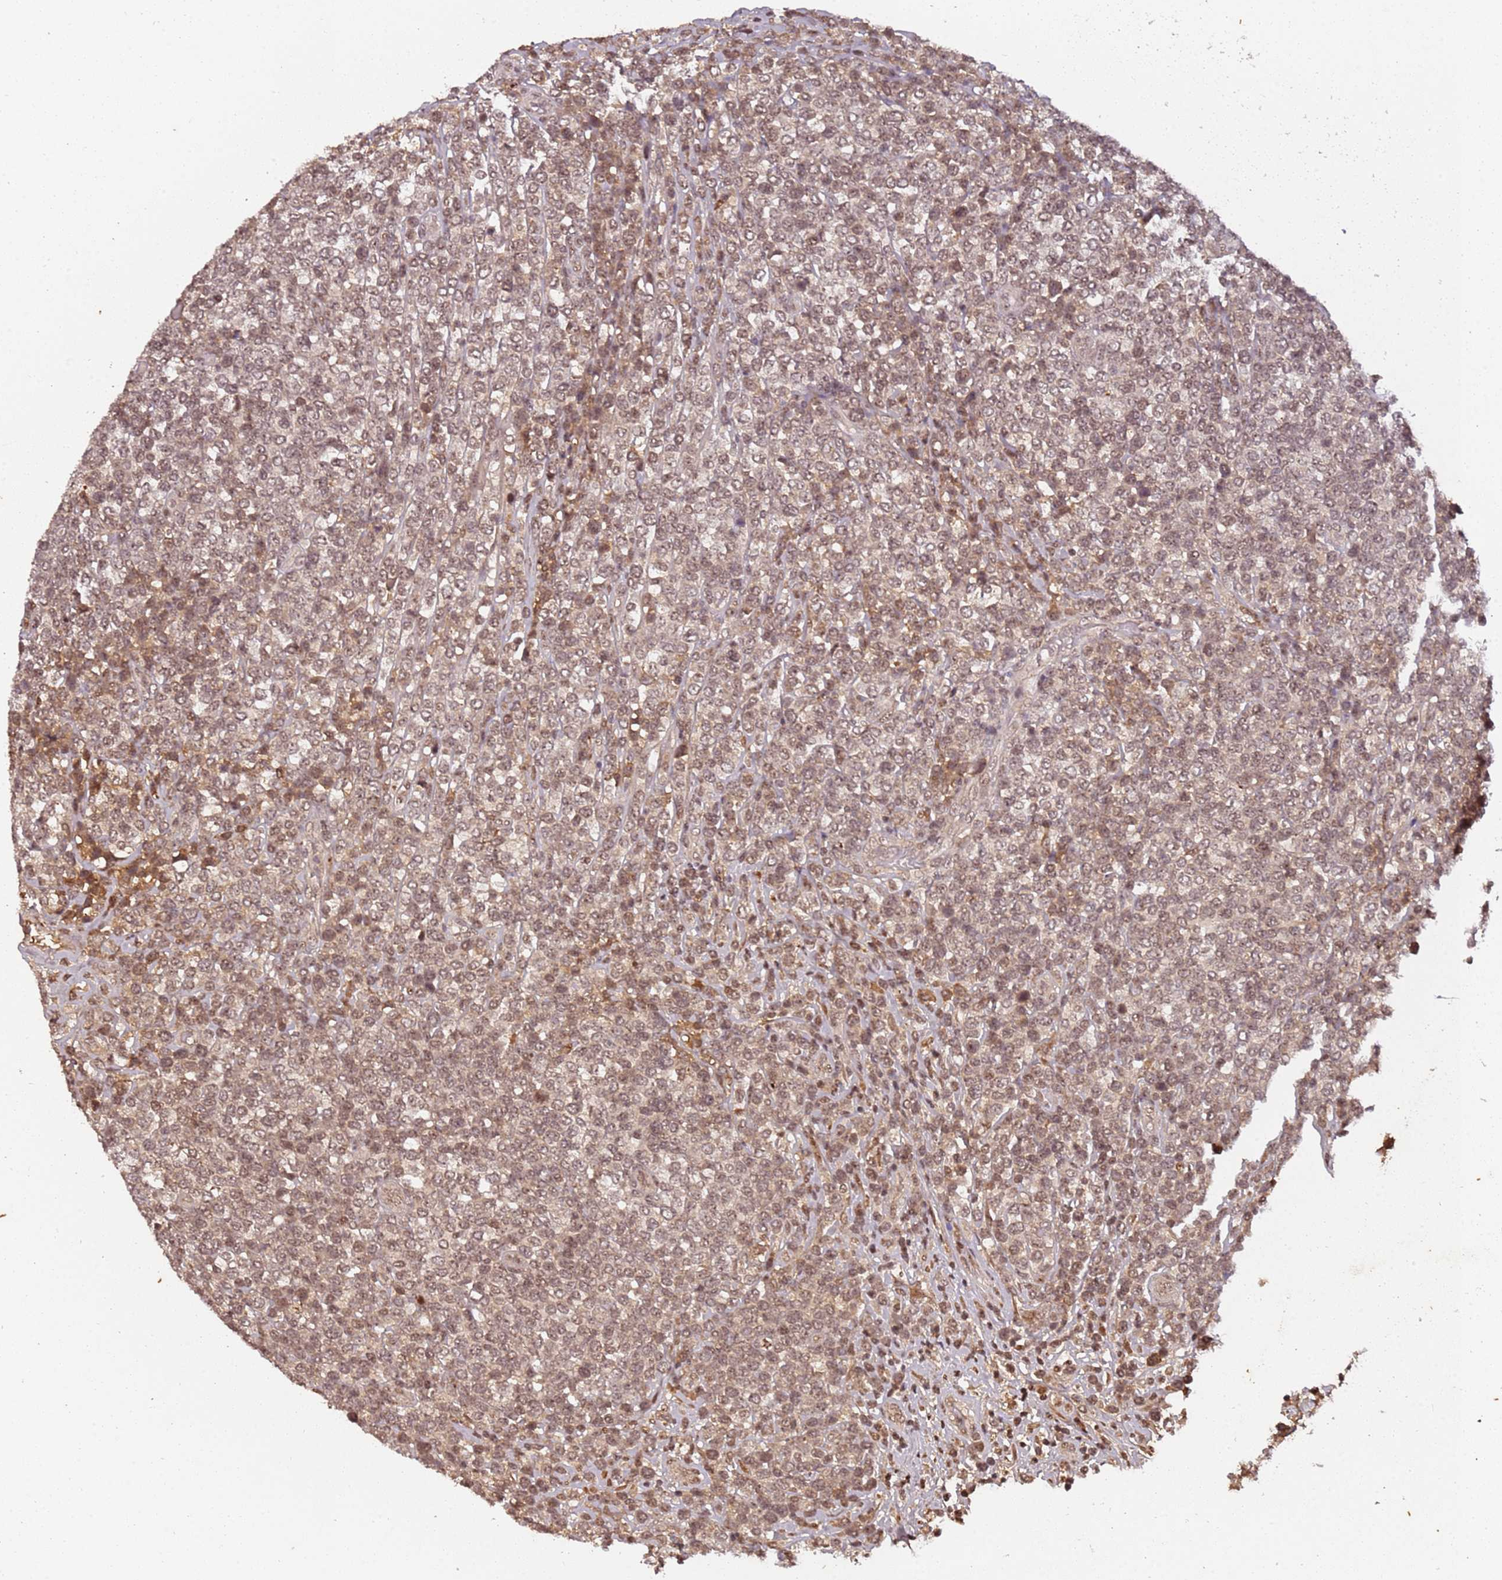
{"staining": {"intensity": "moderate", "quantity": ">75%", "location": "nuclear"}, "tissue": "lymphoma", "cell_type": "Tumor cells", "image_type": "cancer", "snomed": [{"axis": "morphology", "description": "Malignant lymphoma, non-Hodgkin's type, High grade"}, {"axis": "topography", "description": "Soft tissue"}], "caption": "Immunohistochemistry (IHC) of malignant lymphoma, non-Hodgkin's type (high-grade) displays medium levels of moderate nuclear expression in about >75% of tumor cells.", "gene": "COL1A2", "patient": {"sex": "female", "age": 56}}